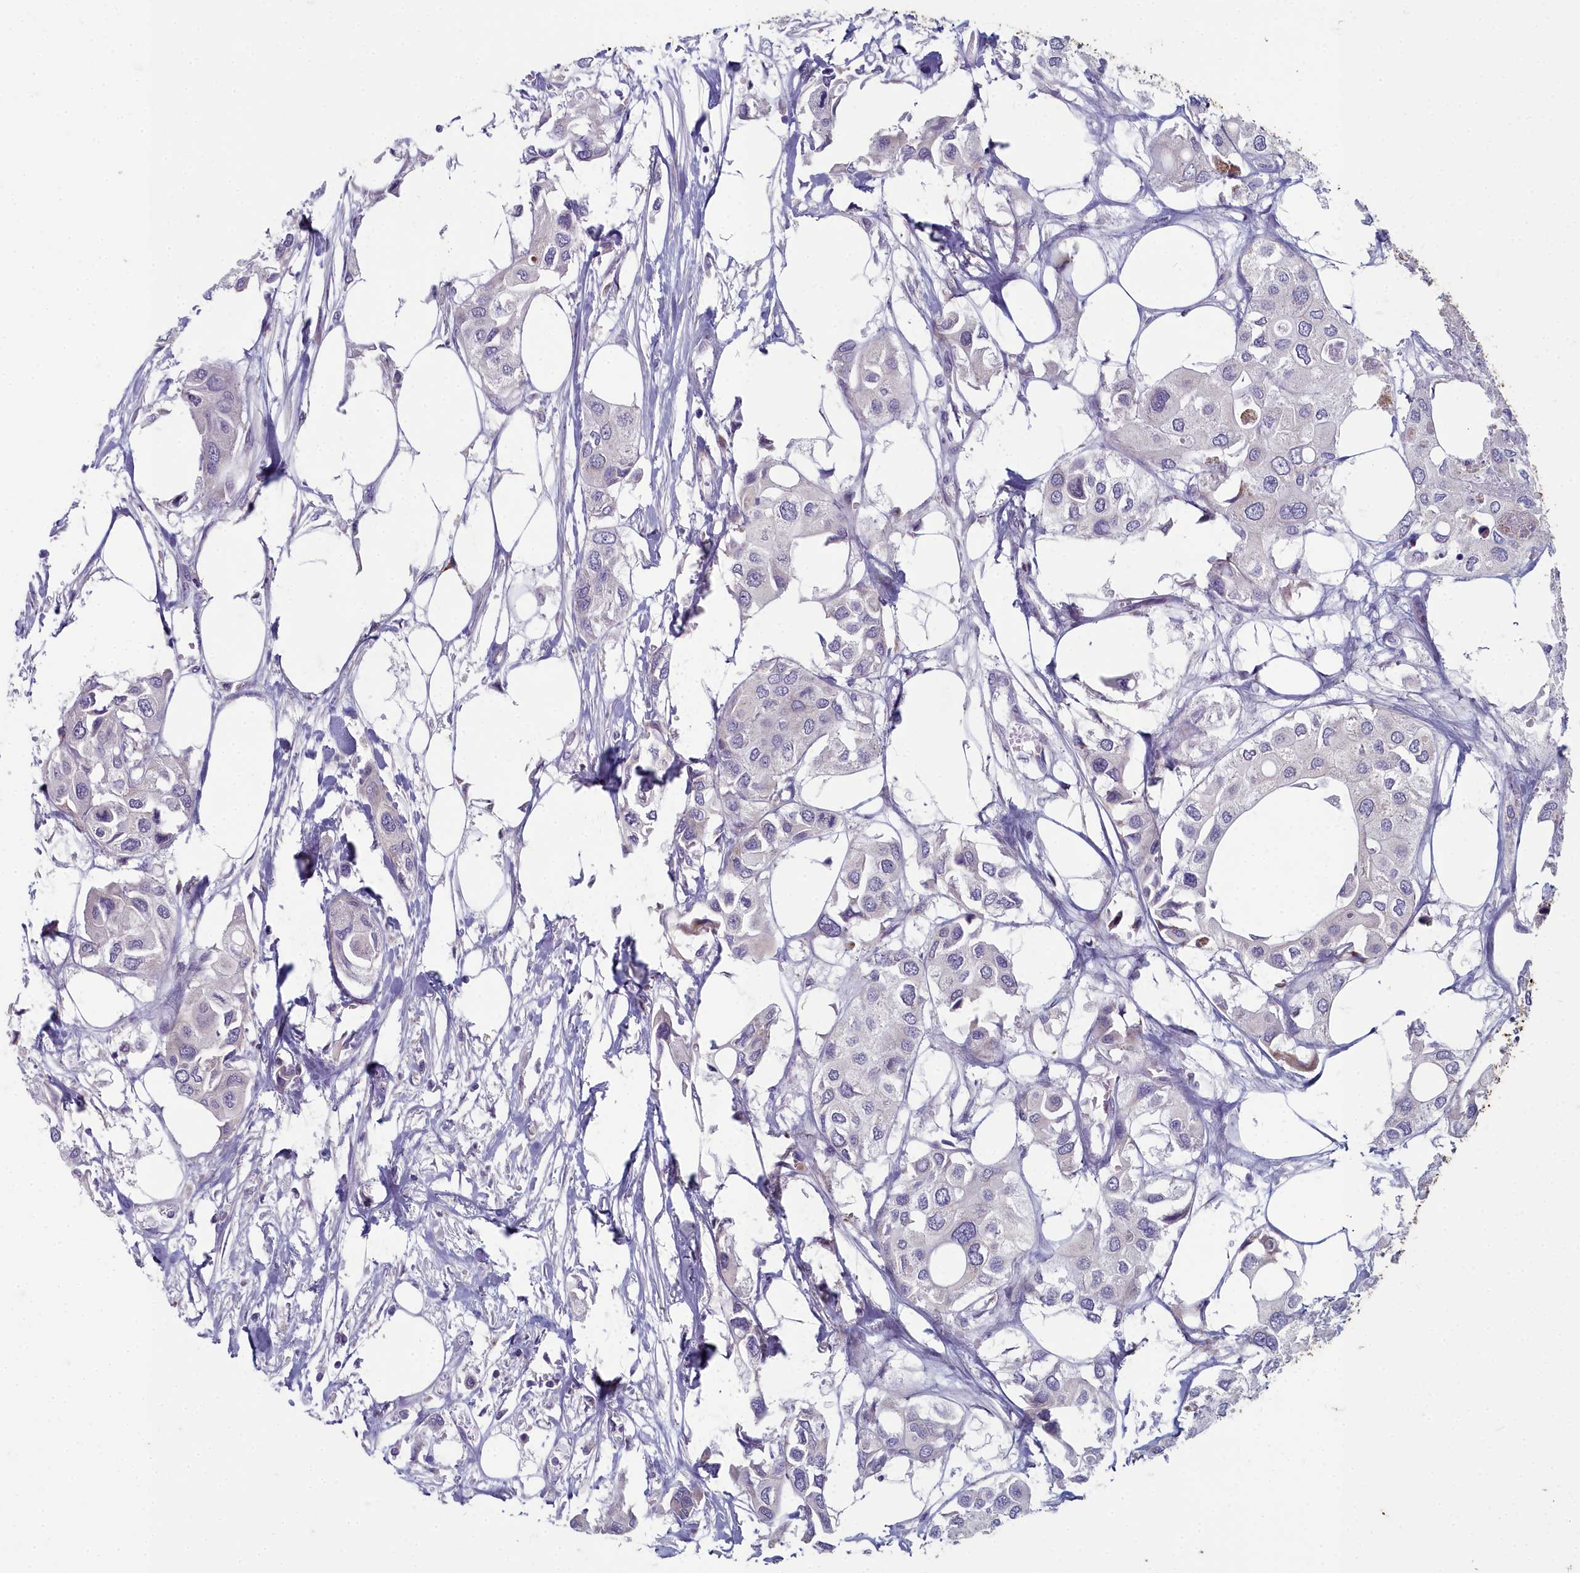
{"staining": {"intensity": "negative", "quantity": "none", "location": "none"}, "tissue": "urothelial cancer", "cell_type": "Tumor cells", "image_type": "cancer", "snomed": [{"axis": "morphology", "description": "Urothelial carcinoma, High grade"}, {"axis": "topography", "description": "Urinary bladder"}], "caption": "Micrograph shows no significant protein staining in tumor cells of urothelial cancer. The staining was performed using DAB (3,3'-diaminobenzidine) to visualize the protein expression in brown, while the nuclei were stained in blue with hematoxylin (Magnification: 20x).", "gene": "INSYN2A", "patient": {"sex": "male", "age": 64}}